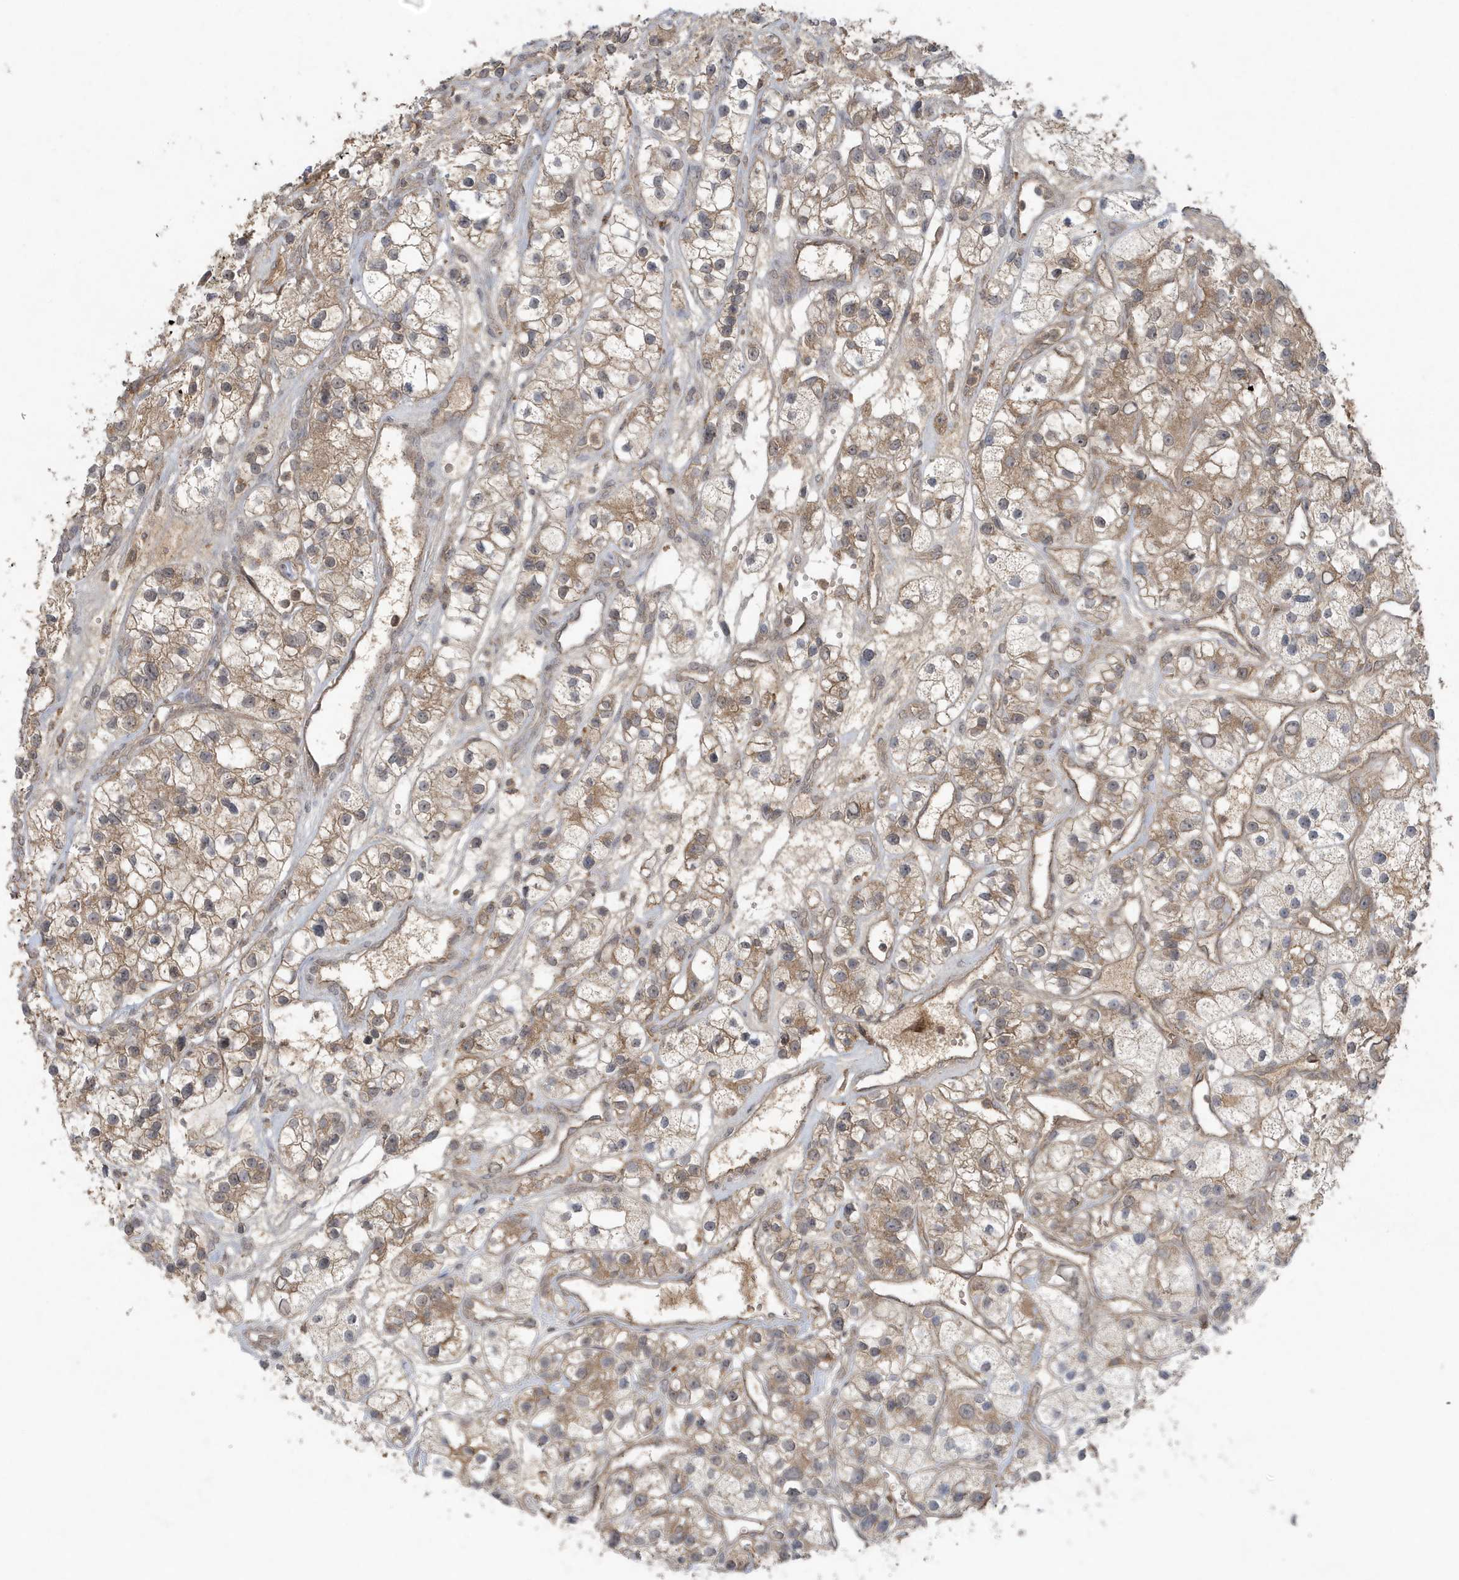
{"staining": {"intensity": "moderate", "quantity": ">75%", "location": "cytoplasmic/membranous"}, "tissue": "renal cancer", "cell_type": "Tumor cells", "image_type": "cancer", "snomed": [{"axis": "morphology", "description": "Adenocarcinoma, NOS"}, {"axis": "topography", "description": "Kidney"}], "caption": "The image displays a brown stain indicating the presence of a protein in the cytoplasmic/membranous of tumor cells in renal adenocarcinoma. Using DAB (3,3'-diaminobenzidine) (brown) and hematoxylin (blue) stains, captured at high magnification using brightfield microscopy.", "gene": "C1RL", "patient": {"sex": "female", "age": 57}}